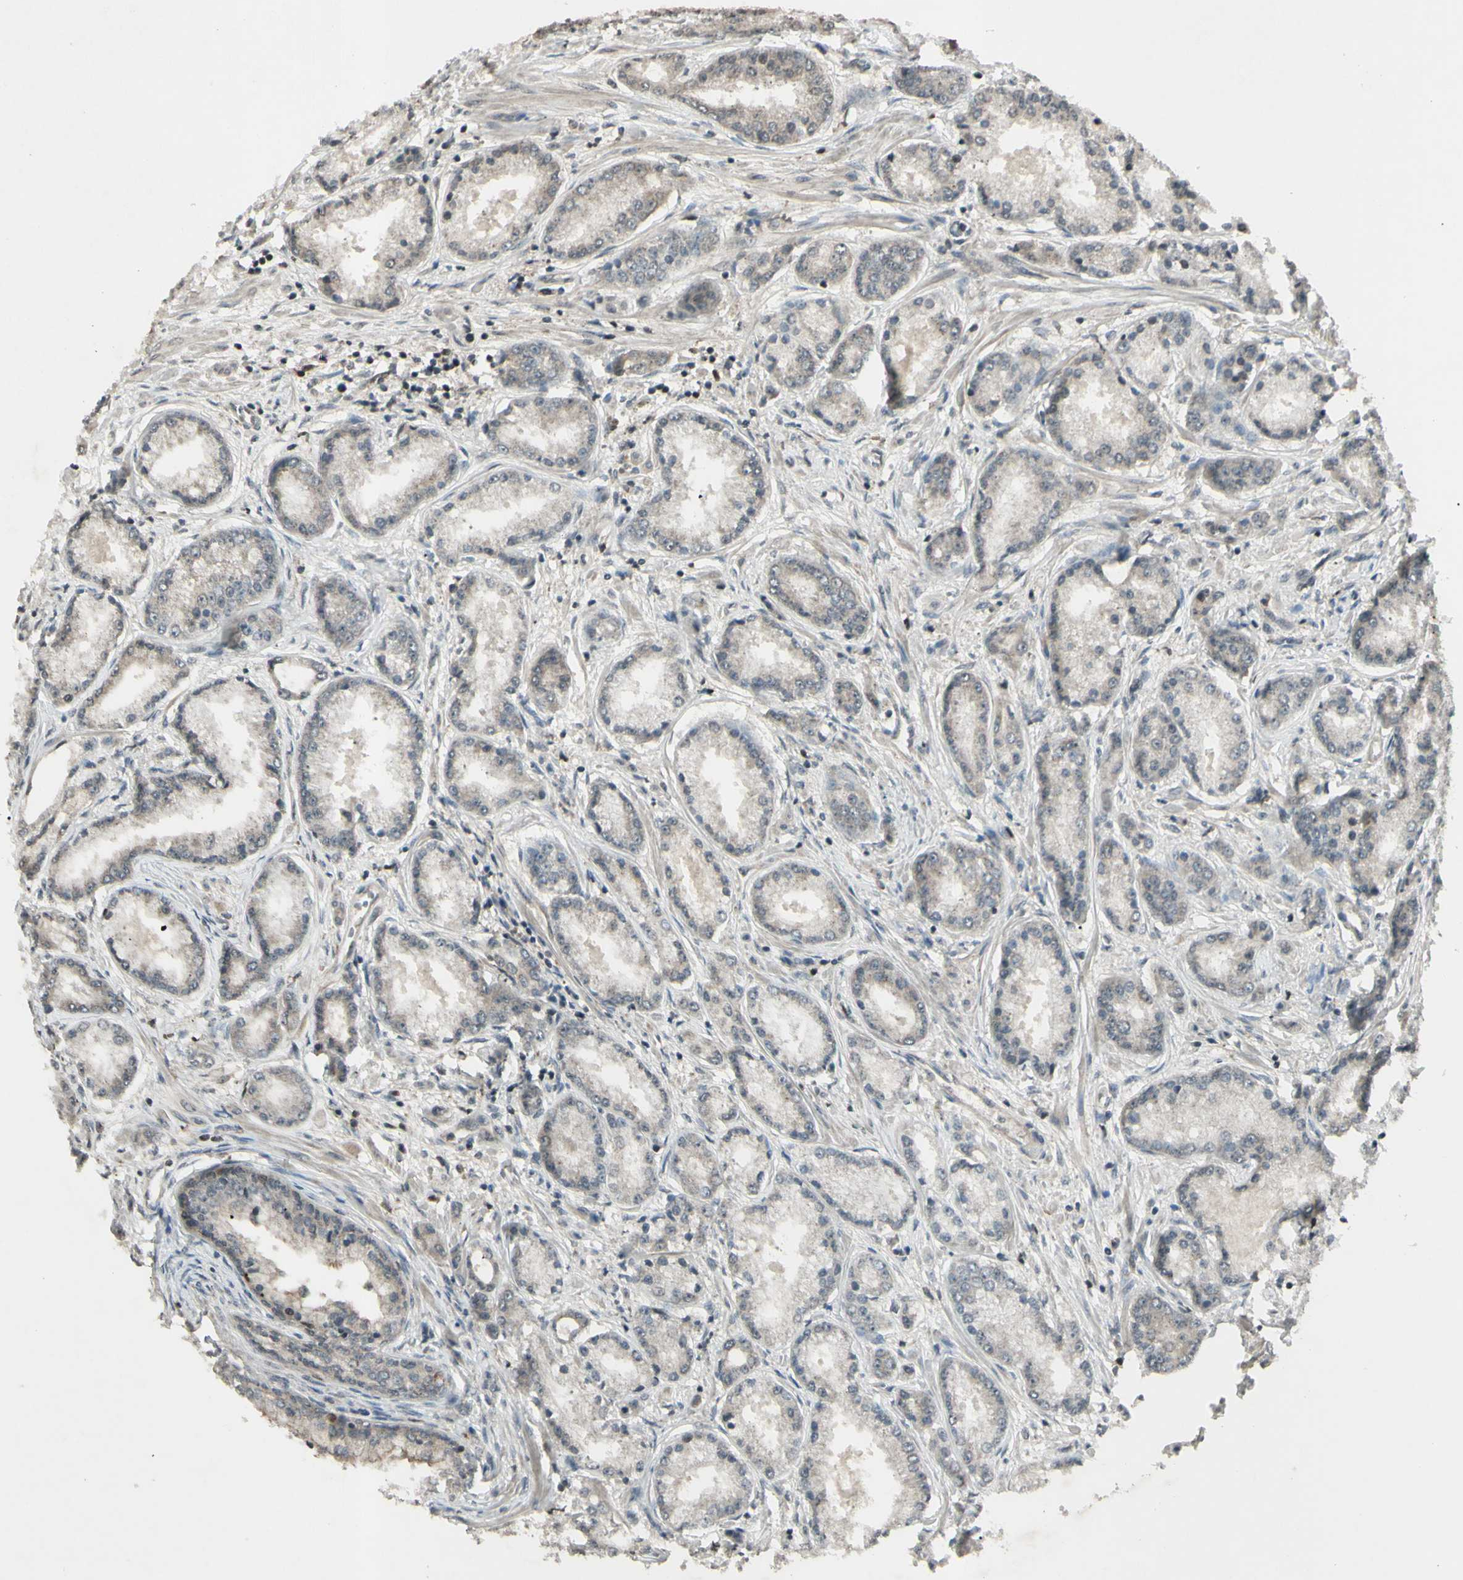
{"staining": {"intensity": "weak", "quantity": "25%-75%", "location": "cytoplasmic/membranous"}, "tissue": "prostate cancer", "cell_type": "Tumor cells", "image_type": "cancer", "snomed": [{"axis": "morphology", "description": "Adenocarcinoma, High grade"}, {"axis": "topography", "description": "Prostate"}], "caption": "Prostate high-grade adenocarcinoma was stained to show a protein in brown. There is low levels of weak cytoplasmic/membranous staining in approximately 25%-75% of tumor cells.", "gene": "BLNK", "patient": {"sex": "male", "age": 59}}